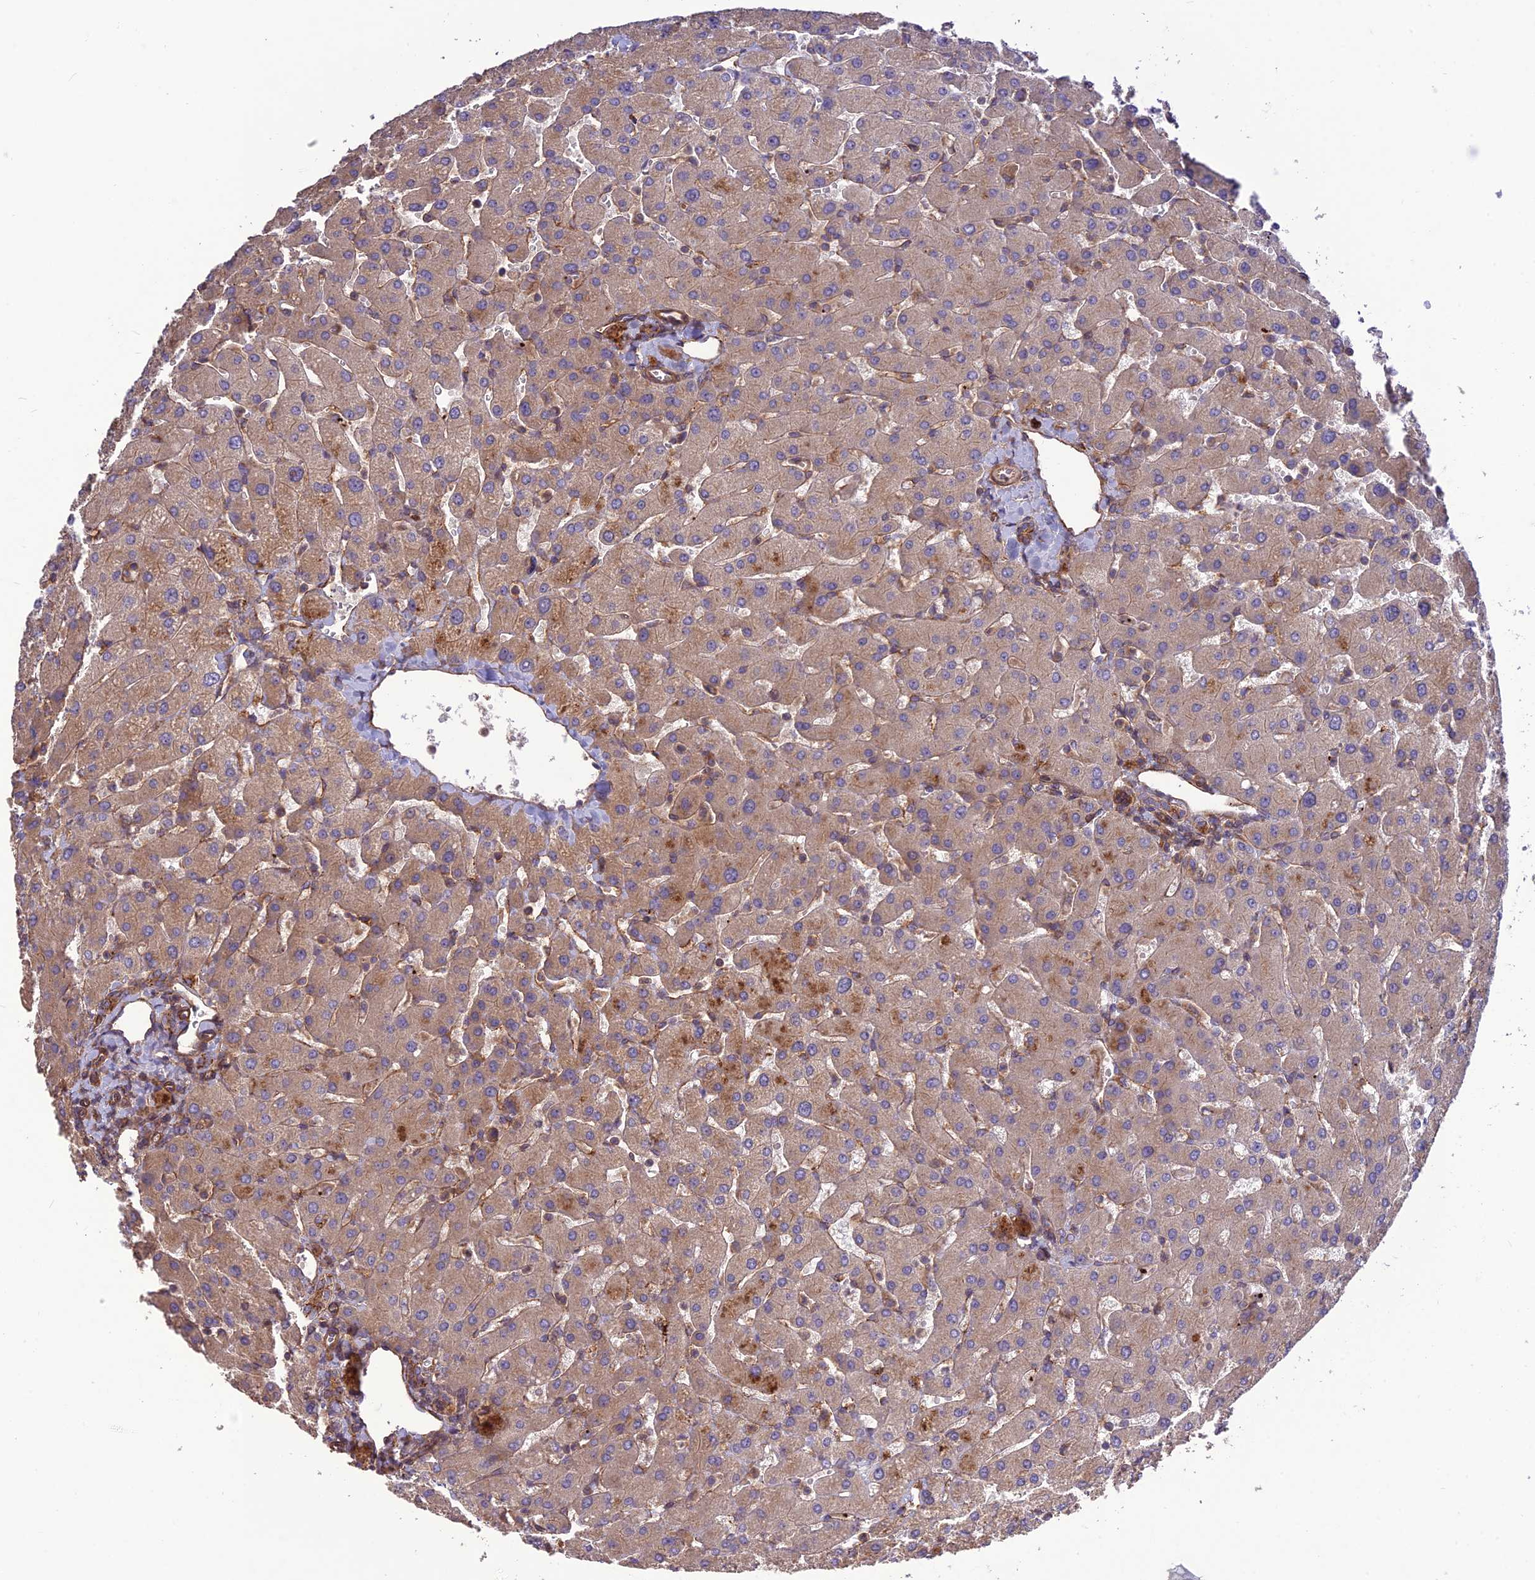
{"staining": {"intensity": "moderate", "quantity": ">75%", "location": "cytoplasmic/membranous"}, "tissue": "liver", "cell_type": "Cholangiocytes", "image_type": "normal", "snomed": [{"axis": "morphology", "description": "Normal tissue, NOS"}, {"axis": "topography", "description": "Liver"}], "caption": "Protein analysis of benign liver reveals moderate cytoplasmic/membranous expression in about >75% of cholangiocytes. (IHC, brightfield microscopy, high magnification).", "gene": "TMEM131L", "patient": {"sex": "male", "age": 55}}